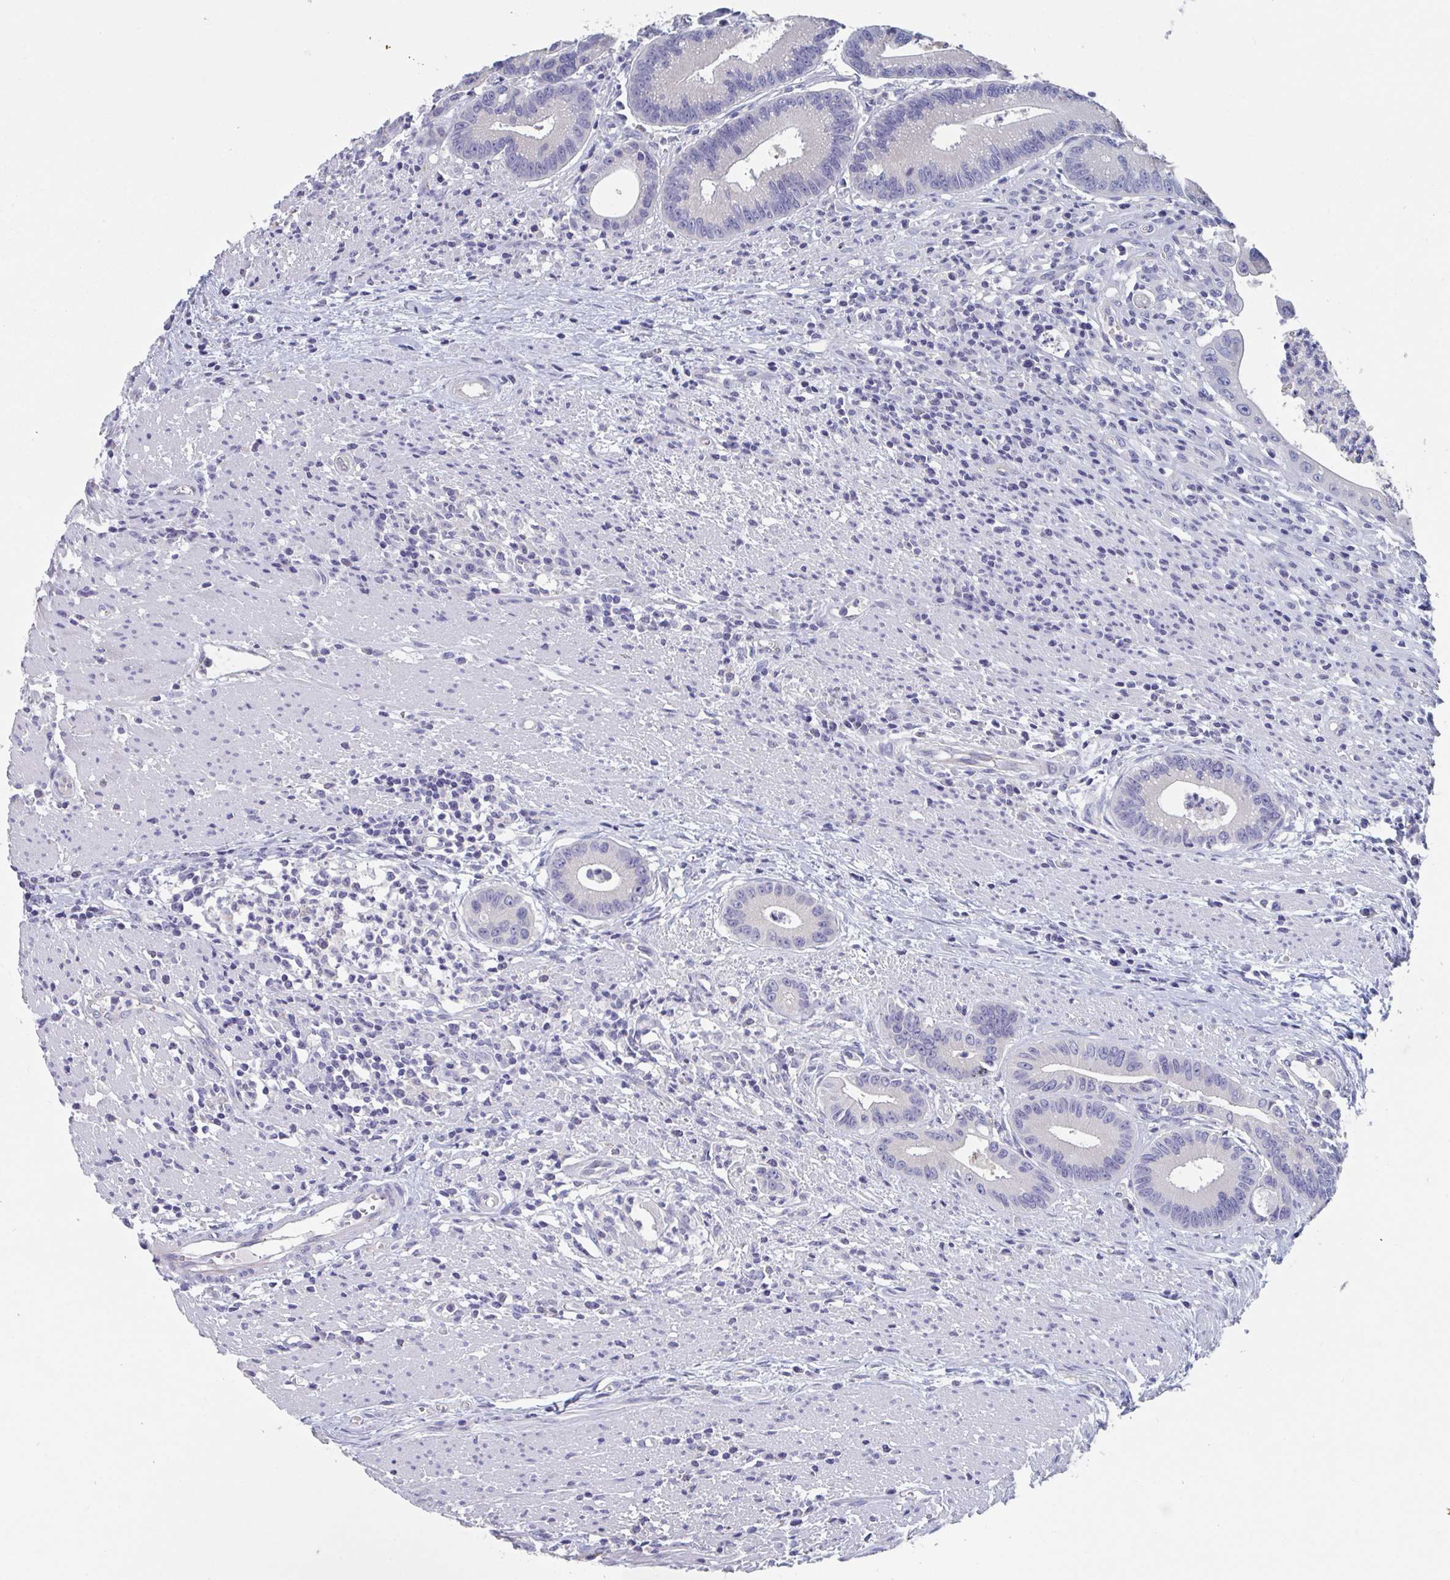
{"staining": {"intensity": "negative", "quantity": "none", "location": "none"}, "tissue": "colorectal cancer", "cell_type": "Tumor cells", "image_type": "cancer", "snomed": [{"axis": "morphology", "description": "Adenocarcinoma, NOS"}, {"axis": "topography", "description": "Rectum"}], "caption": "A histopathology image of human colorectal cancer is negative for staining in tumor cells. (DAB IHC, high magnification).", "gene": "ABHD16A", "patient": {"sex": "female", "age": 81}}